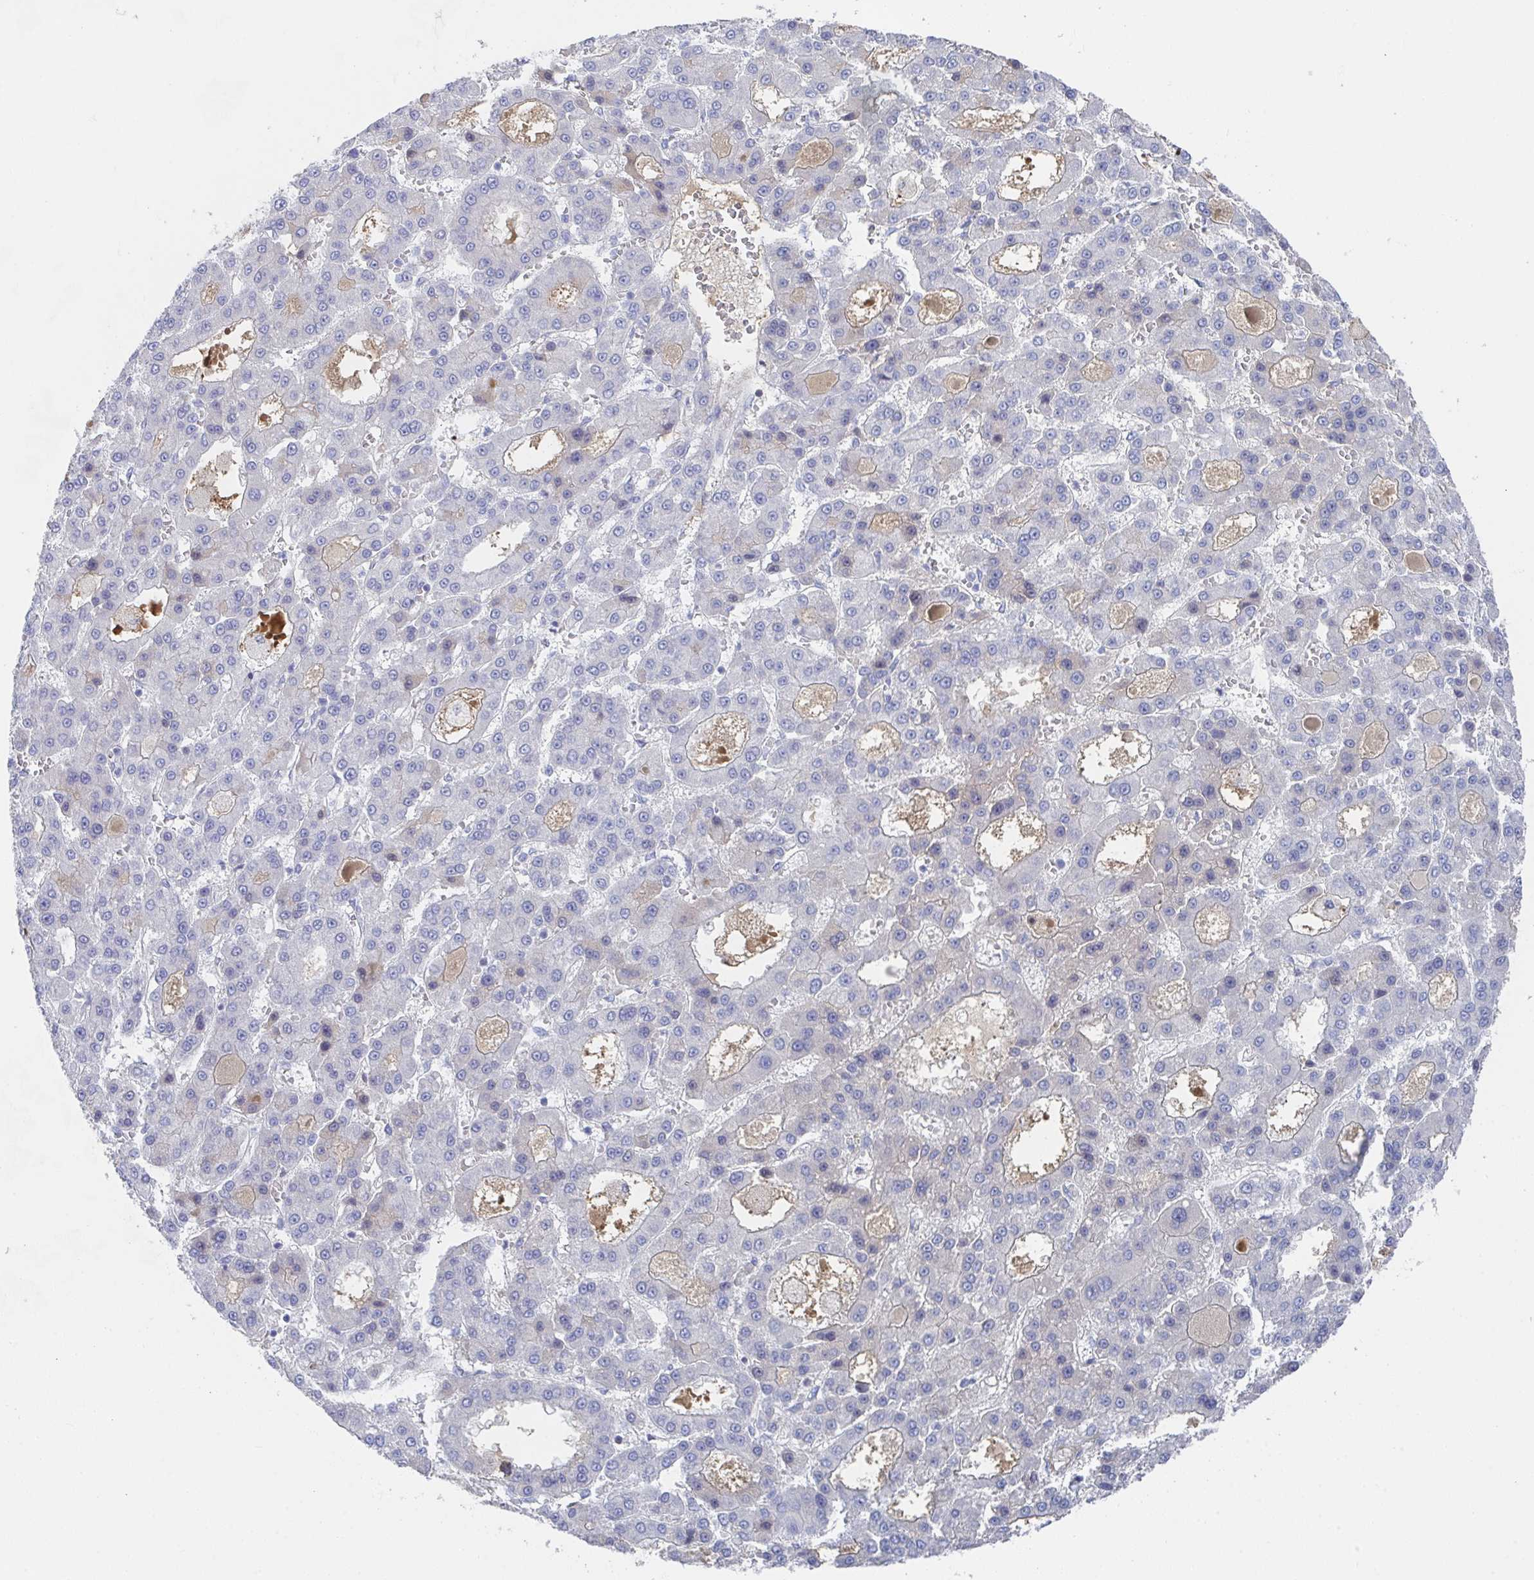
{"staining": {"intensity": "negative", "quantity": "none", "location": "none"}, "tissue": "liver cancer", "cell_type": "Tumor cells", "image_type": "cancer", "snomed": [{"axis": "morphology", "description": "Carcinoma, Hepatocellular, NOS"}, {"axis": "topography", "description": "Liver"}], "caption": "Liver hepatocellular carcinoma stained for a protein using IHC shows no positivity tumor cells.", "gene": "TNFAIP6", "patient": {"sex": "male", "age": 70}}